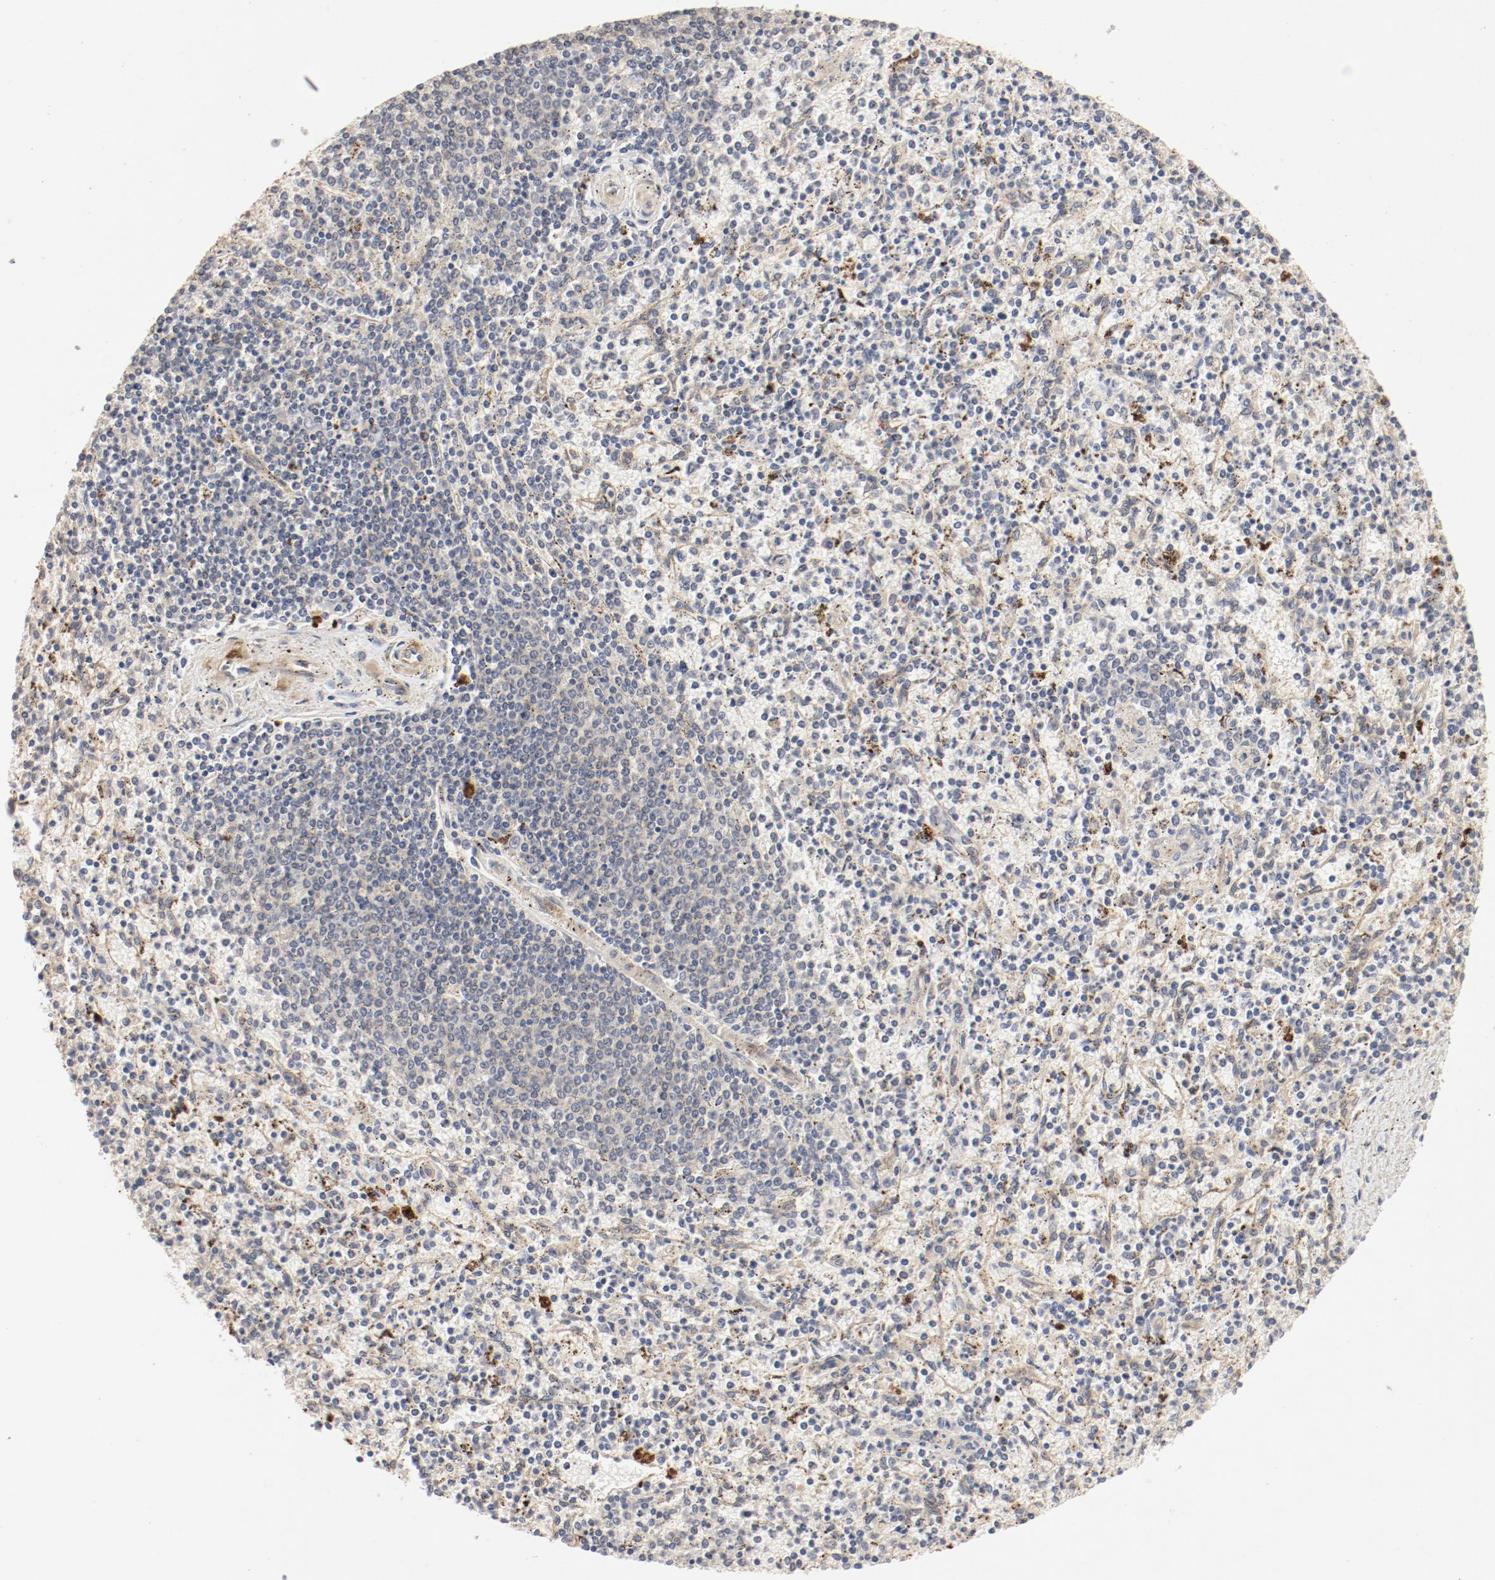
{"staining": {"intensity": "weak", "quantity": "25%-75%", "location": "cytoplasmic/membranous"}, "tissue": "spleen", "cell_type": "Cells in red pulp", "image_type": "normal", "snomed": [{"axis": "morphology", "description": "Normal tissue, NOS"}, {"axis": "topography", "description": "Spleen"}], "caption": "The micrograph demonstrates staining of benign spleen, revealing weak cytoplasmic/membranous protein expression (brown color) within cells in red pulp. The protein is shown in brown color, while the nuclei are stained blue.", "gene": "IL3RA", "patient": {"sex": "male", "age": 72}}